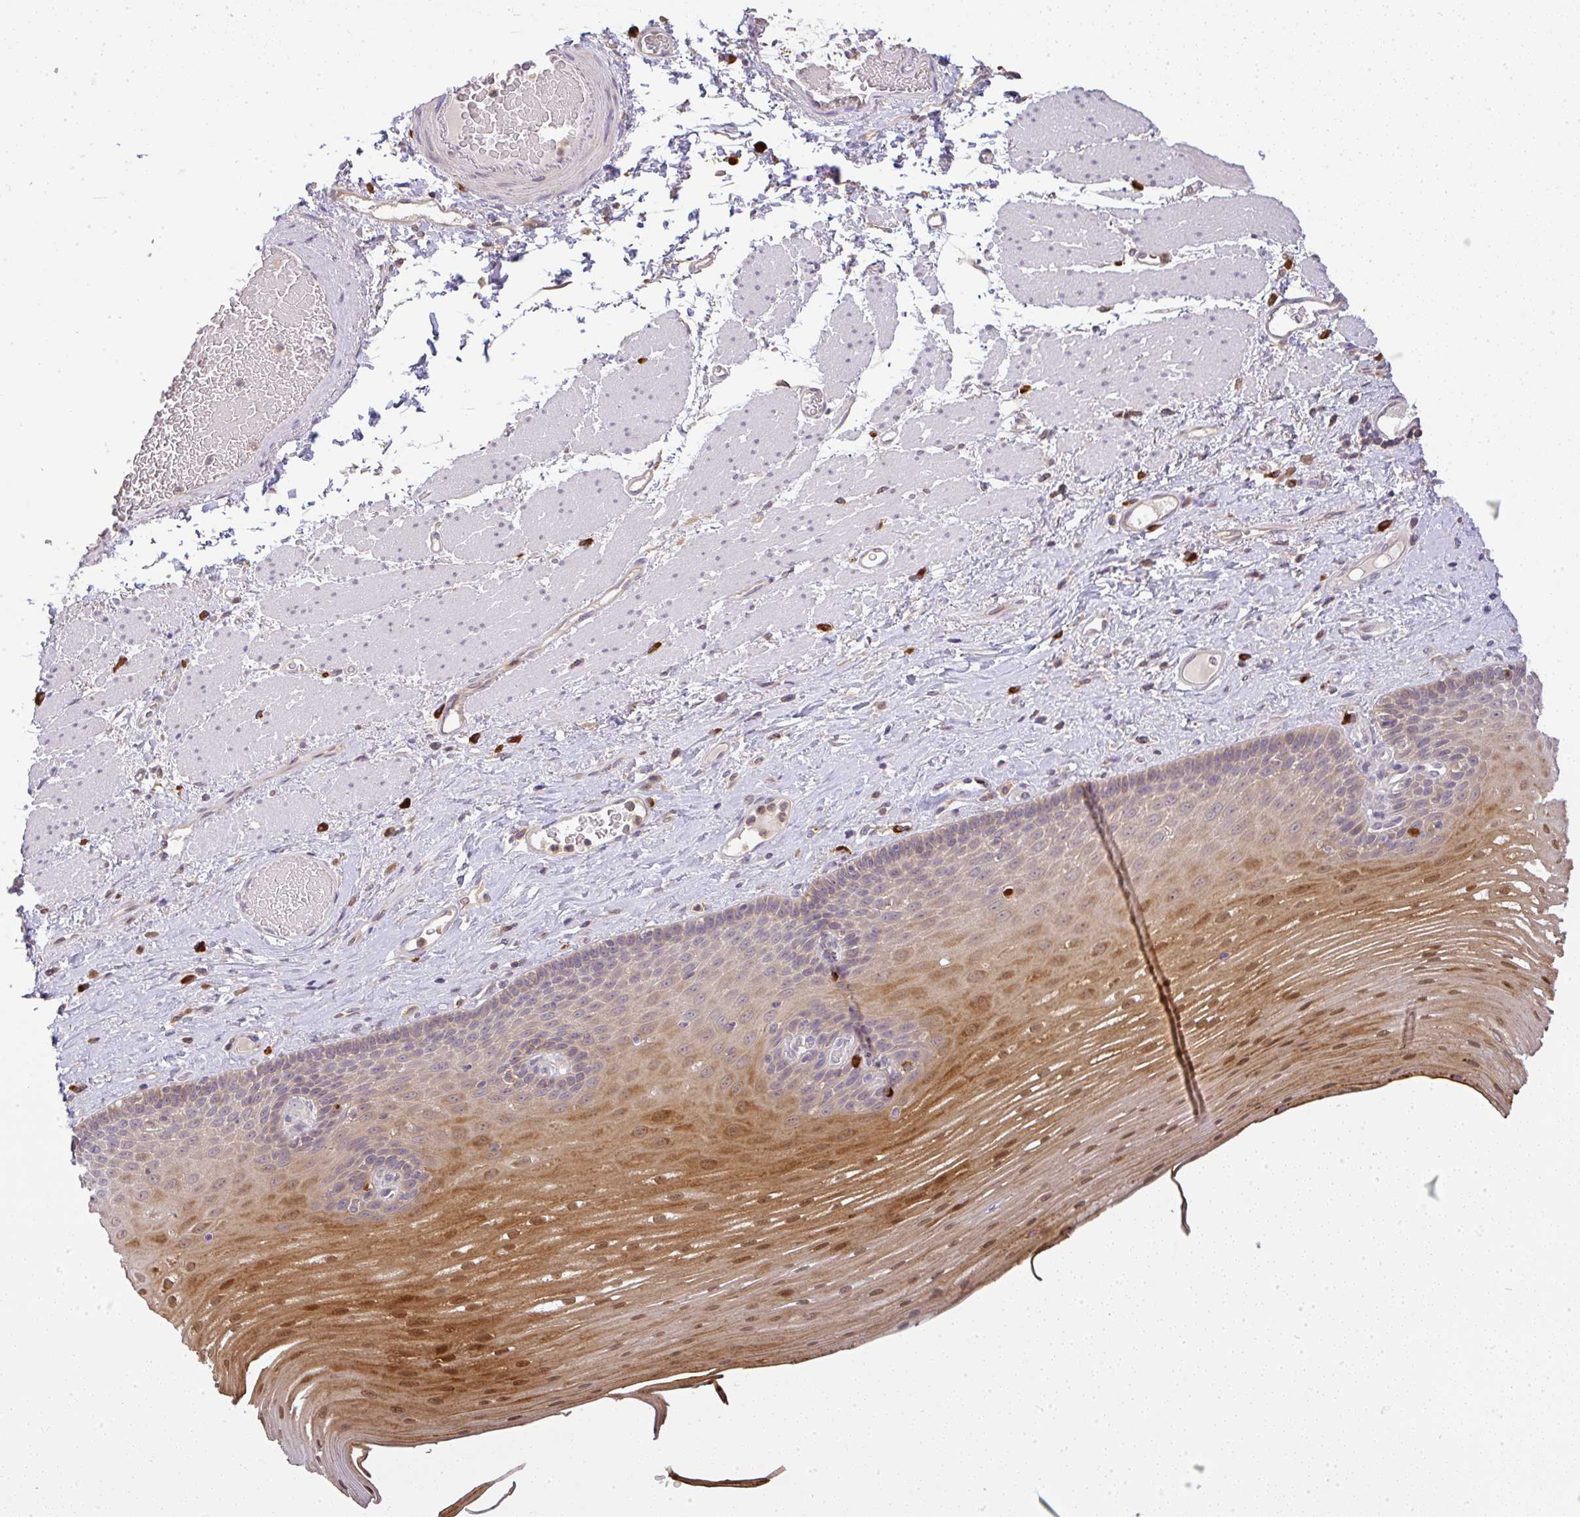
{"staining": {"intensity": "moderate", "quantity": "25%-75%", "location": "cytoplasmic/membranous,nuclear"}, "tissue": "esophagus", "cell_type": "Squamous epithelial cells", "image_type": "normal", "snomed": [{"axis": "morphology", "description": "Normal tissue, NOS"}, {"axis": "topography", "description": "Esophagus"}], "caption": "Immunohistochemical staining of normal human esophagus shows moderate cytoplasmic/membranous,nuclear protein staining in about 25%-75% of squamous epithelial cells. (Stains: DAB (3,3'-diaminobenzidine) in brown, nuclei in blue, Microscopy: brightfield microscopy at high magnification).", "gene": "FAM153A", "patient": {"sex": "male", "age": 62}}